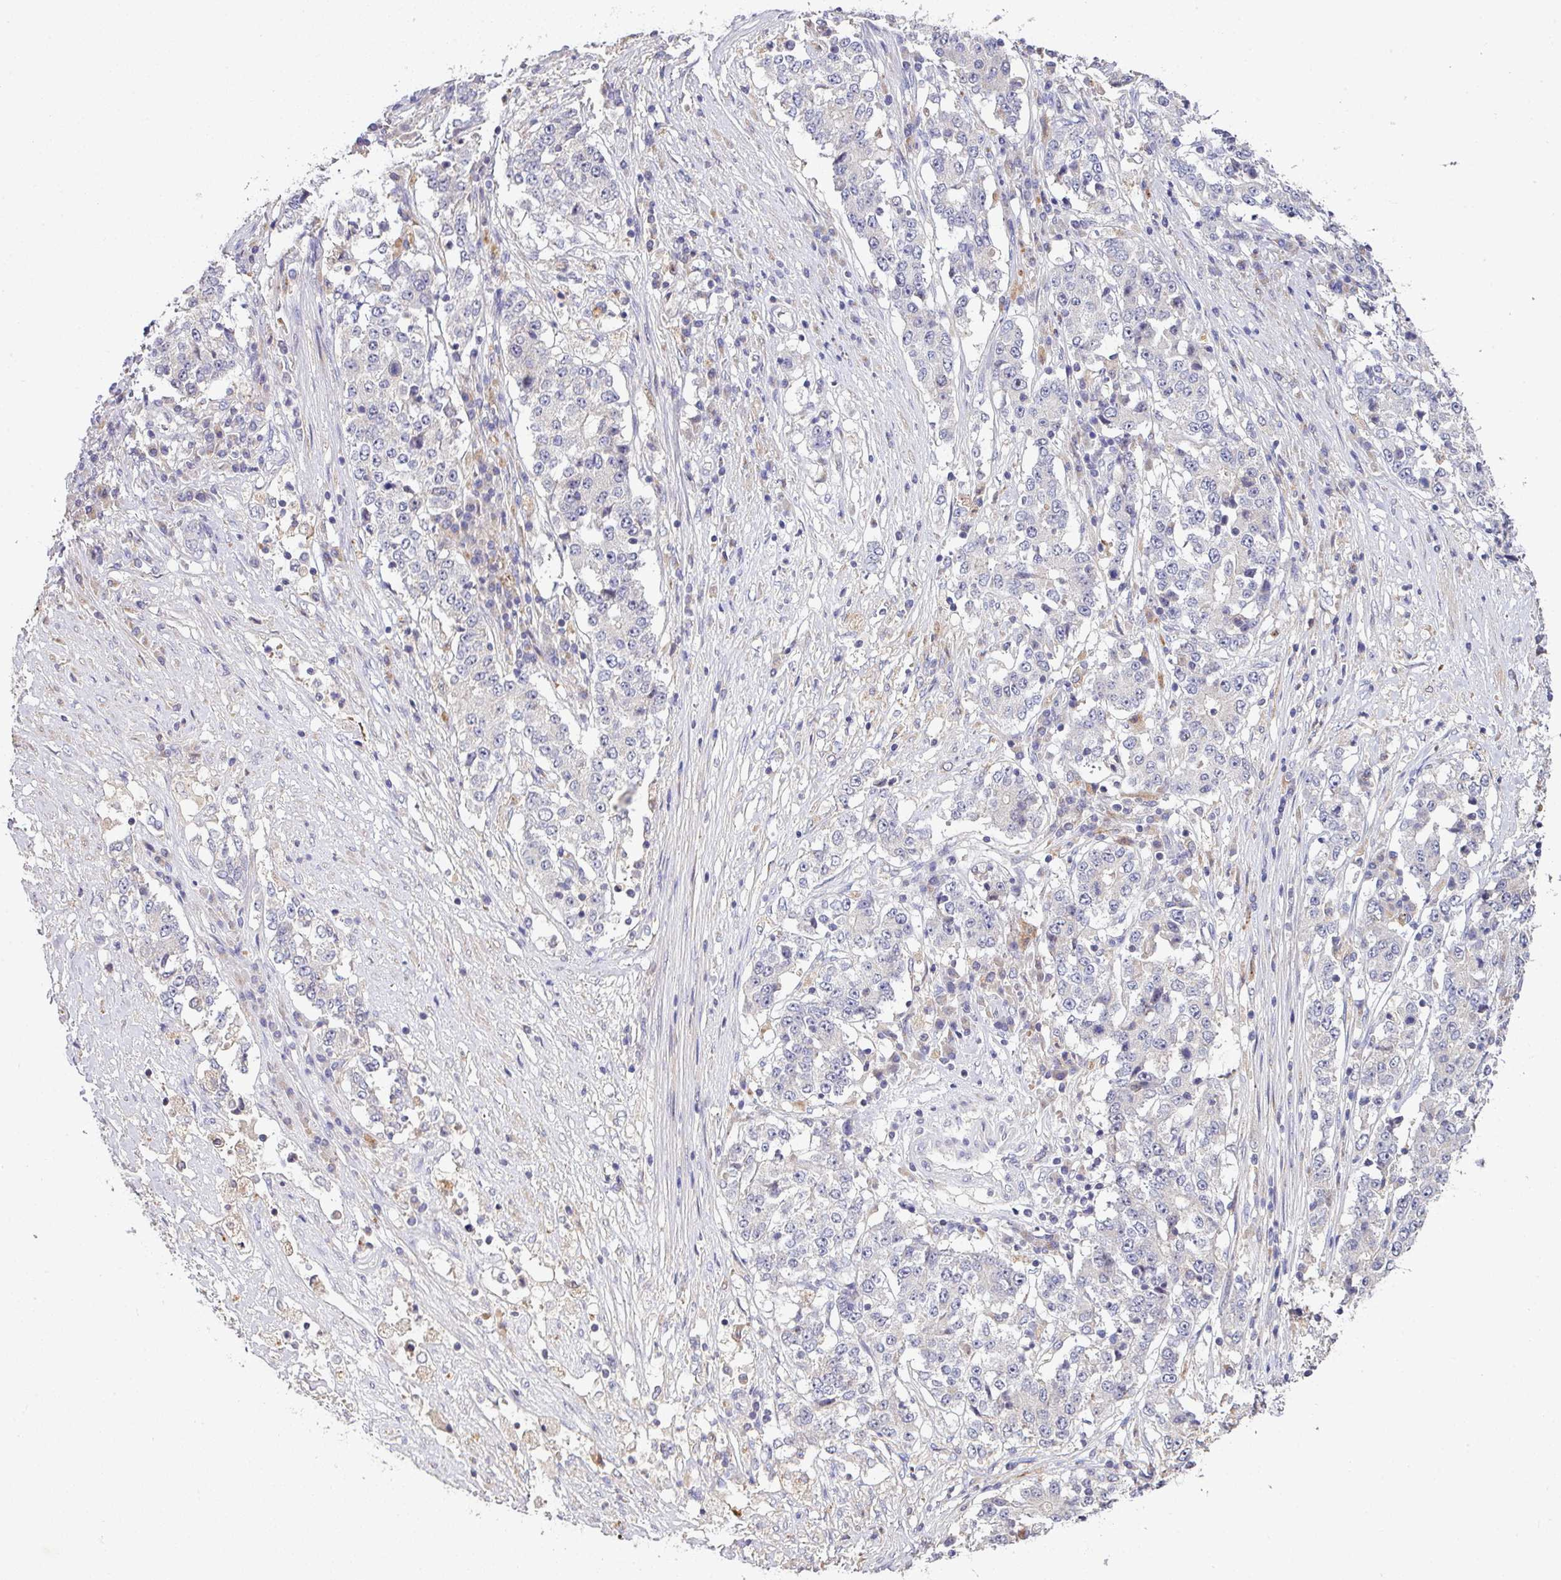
{"staining": {"intensity": "negative", "quantity": "none", "location": "none"}, "tissue": "stomach cancer", "cell_type": "Tumor cells", "image_type": "cancer", "snomed": [{"axis": "morphology", "description": "Adenocarcinoma, NOS"}, {"axis": "topography", "description": "Stomach"}], "caption": "Histopathology image shows no significant protein expression in tumor cells of adenocarcinoma (stomach).", "gene": "AEBP2", "patient": {"sex": "male", "age": 59}}